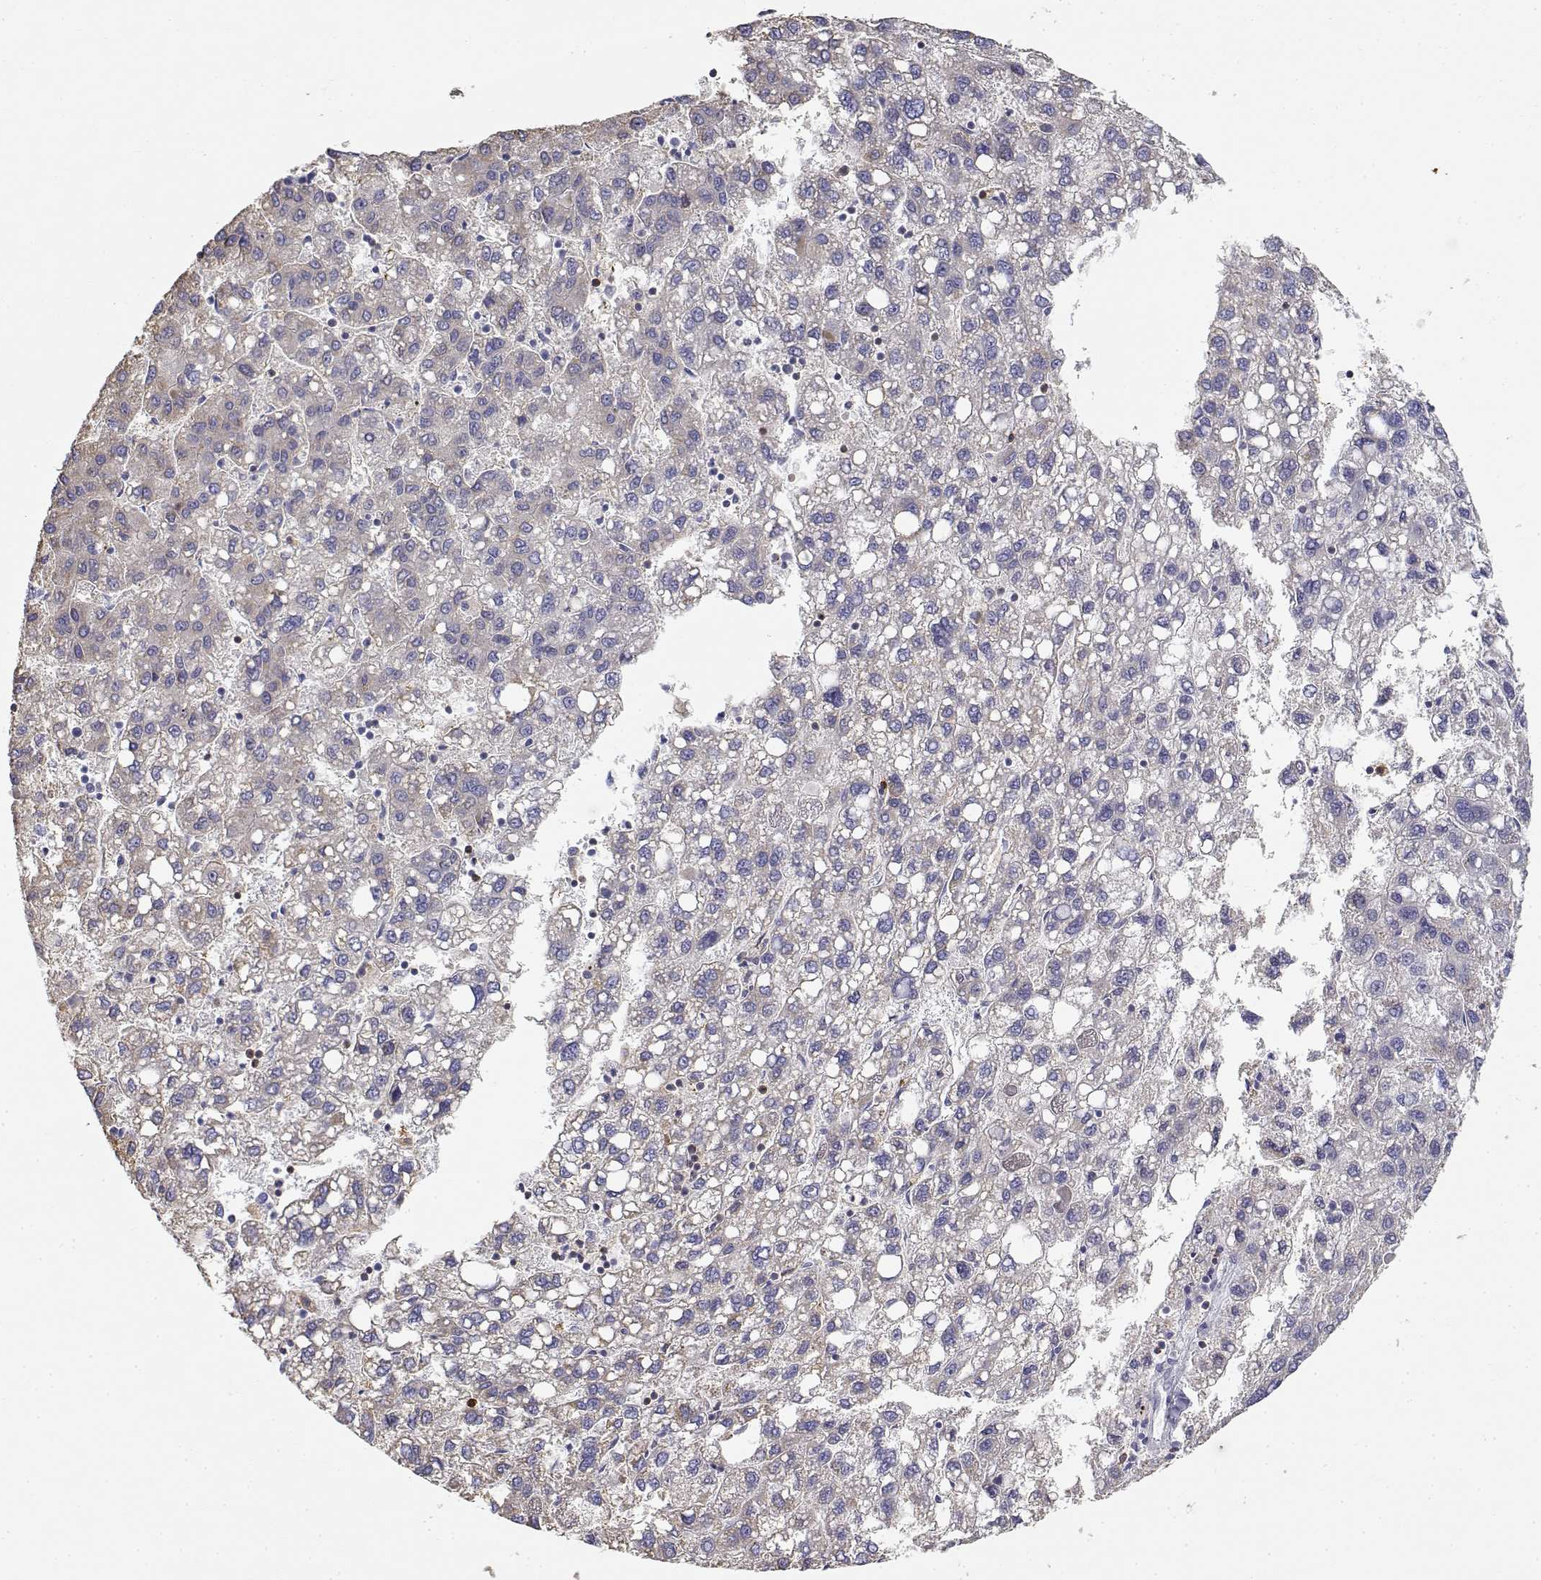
{"staining": {"intensity": "negative", "quantity": "none", "location": "none"}, "tissue": "liver cancer", "cell_type": "Tumor cells", "image_type": "cancer", "snomed": [{"axis": "morphology", "description": "Carcinoma, Hepatocellular, NOS"}, {"axis": "topography", "description": "Liver"}], "caption": "Immunohistochemical staining of human hepatocellular carcinoma (liver) demonstrates no significant positivity in tumor cells.", "gene": "ADA", "patient": {"sex": "female", "age": 82}}